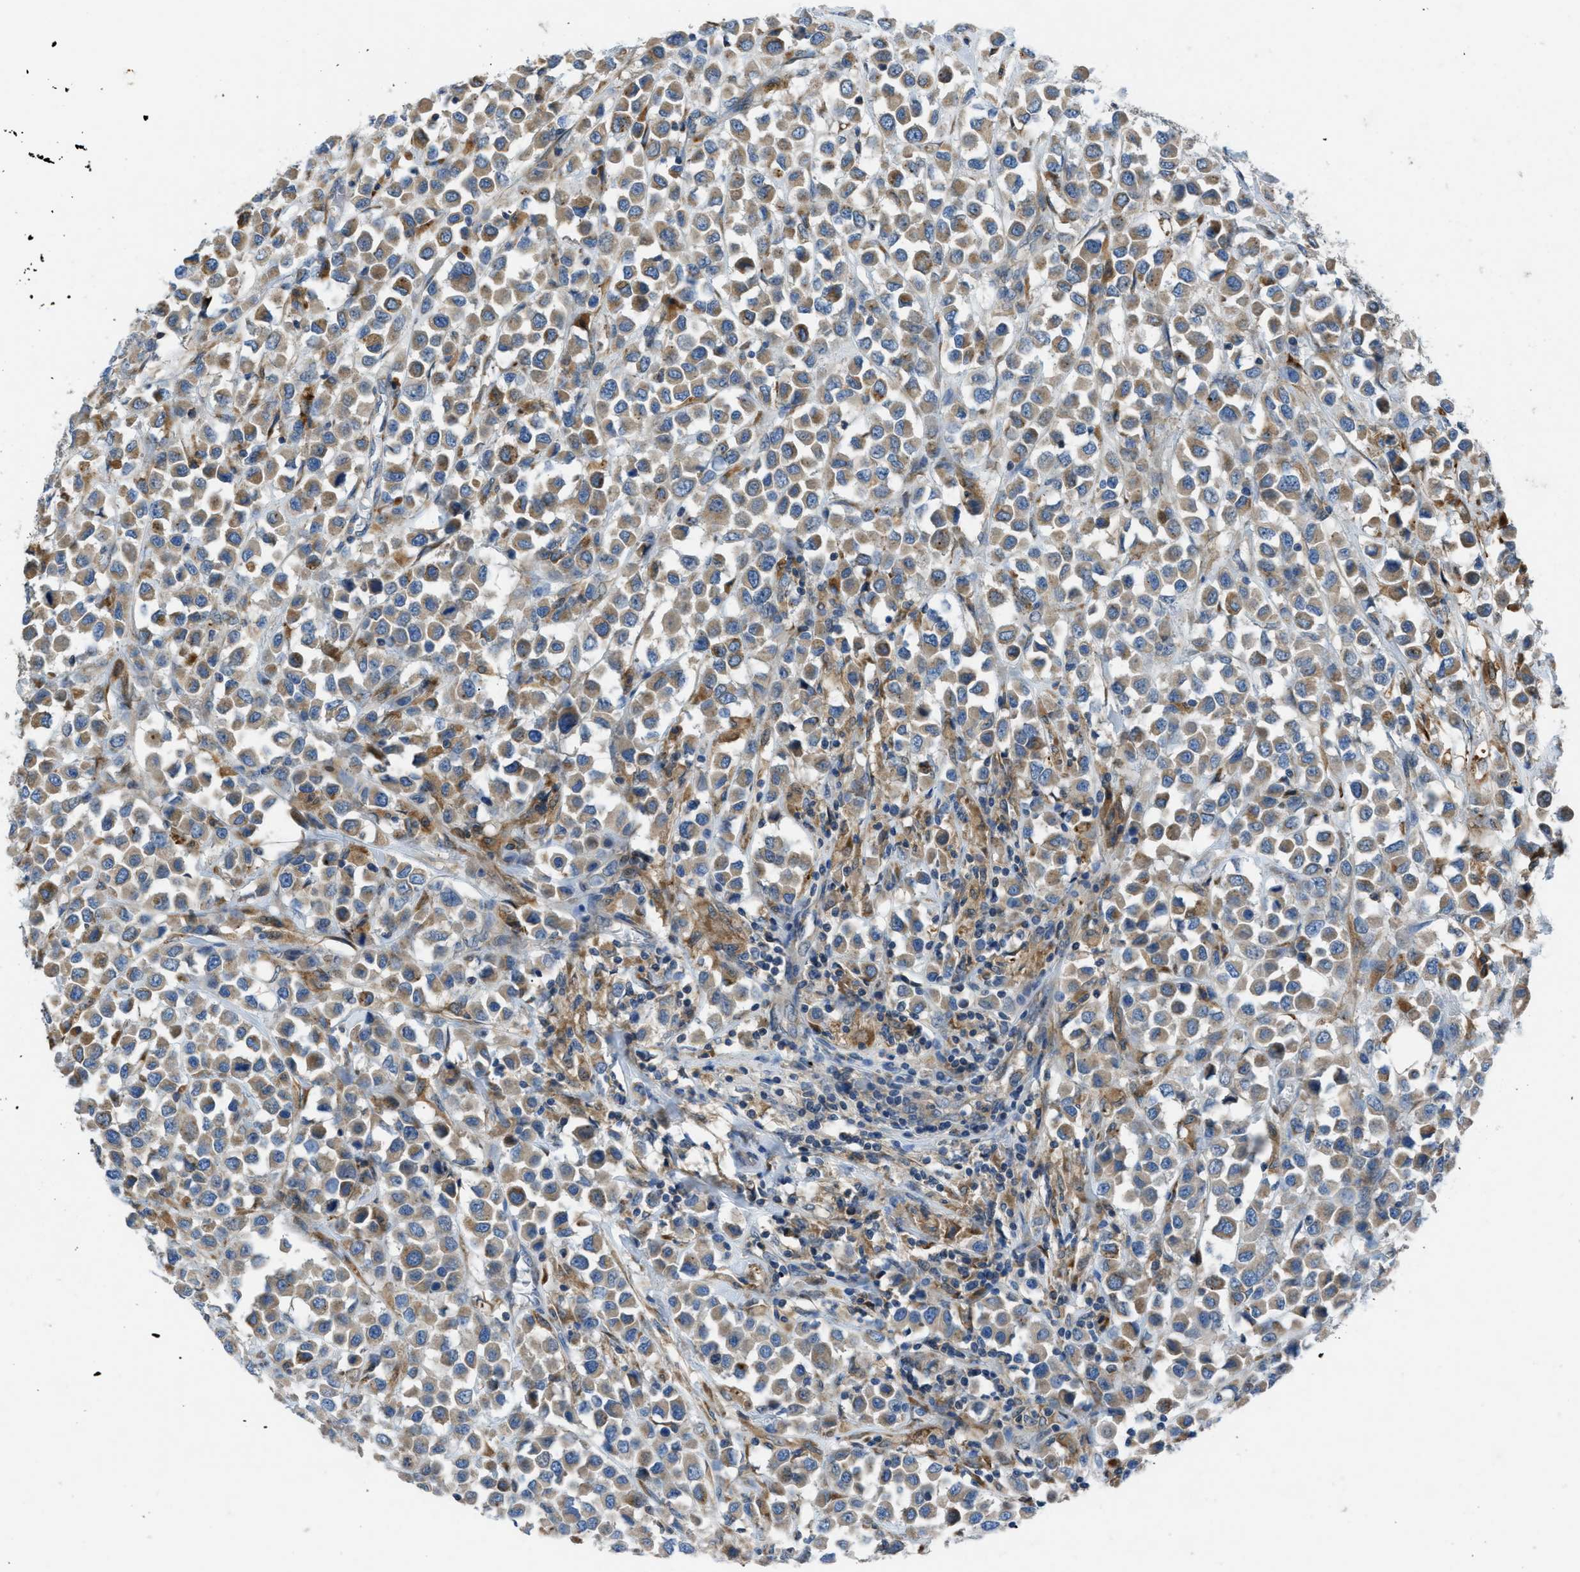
{"staining": {"intensity": "moderate", "quantity": ">75%", "location": "cytoplasmic/membranous"}, "tissue": "breast cancer", "cell_type": "Tumor cells", "image_type": "cancer", "snomed": [{"axis": "morphology", "description": "Duct carcinoma"}, {"axis": "topography", "description": "Breast"}], "caption": "Immunohistochemistry histopathology image of breast cancer (infiltrating ductal carcinoma) stained for a protein (brown), which displays medium levels of moderate cytoplasmic/membranous expression in about >75% of tumor cells.", "gene": "MAP3K20", "patient": {"sex": "female", "age": 61}}